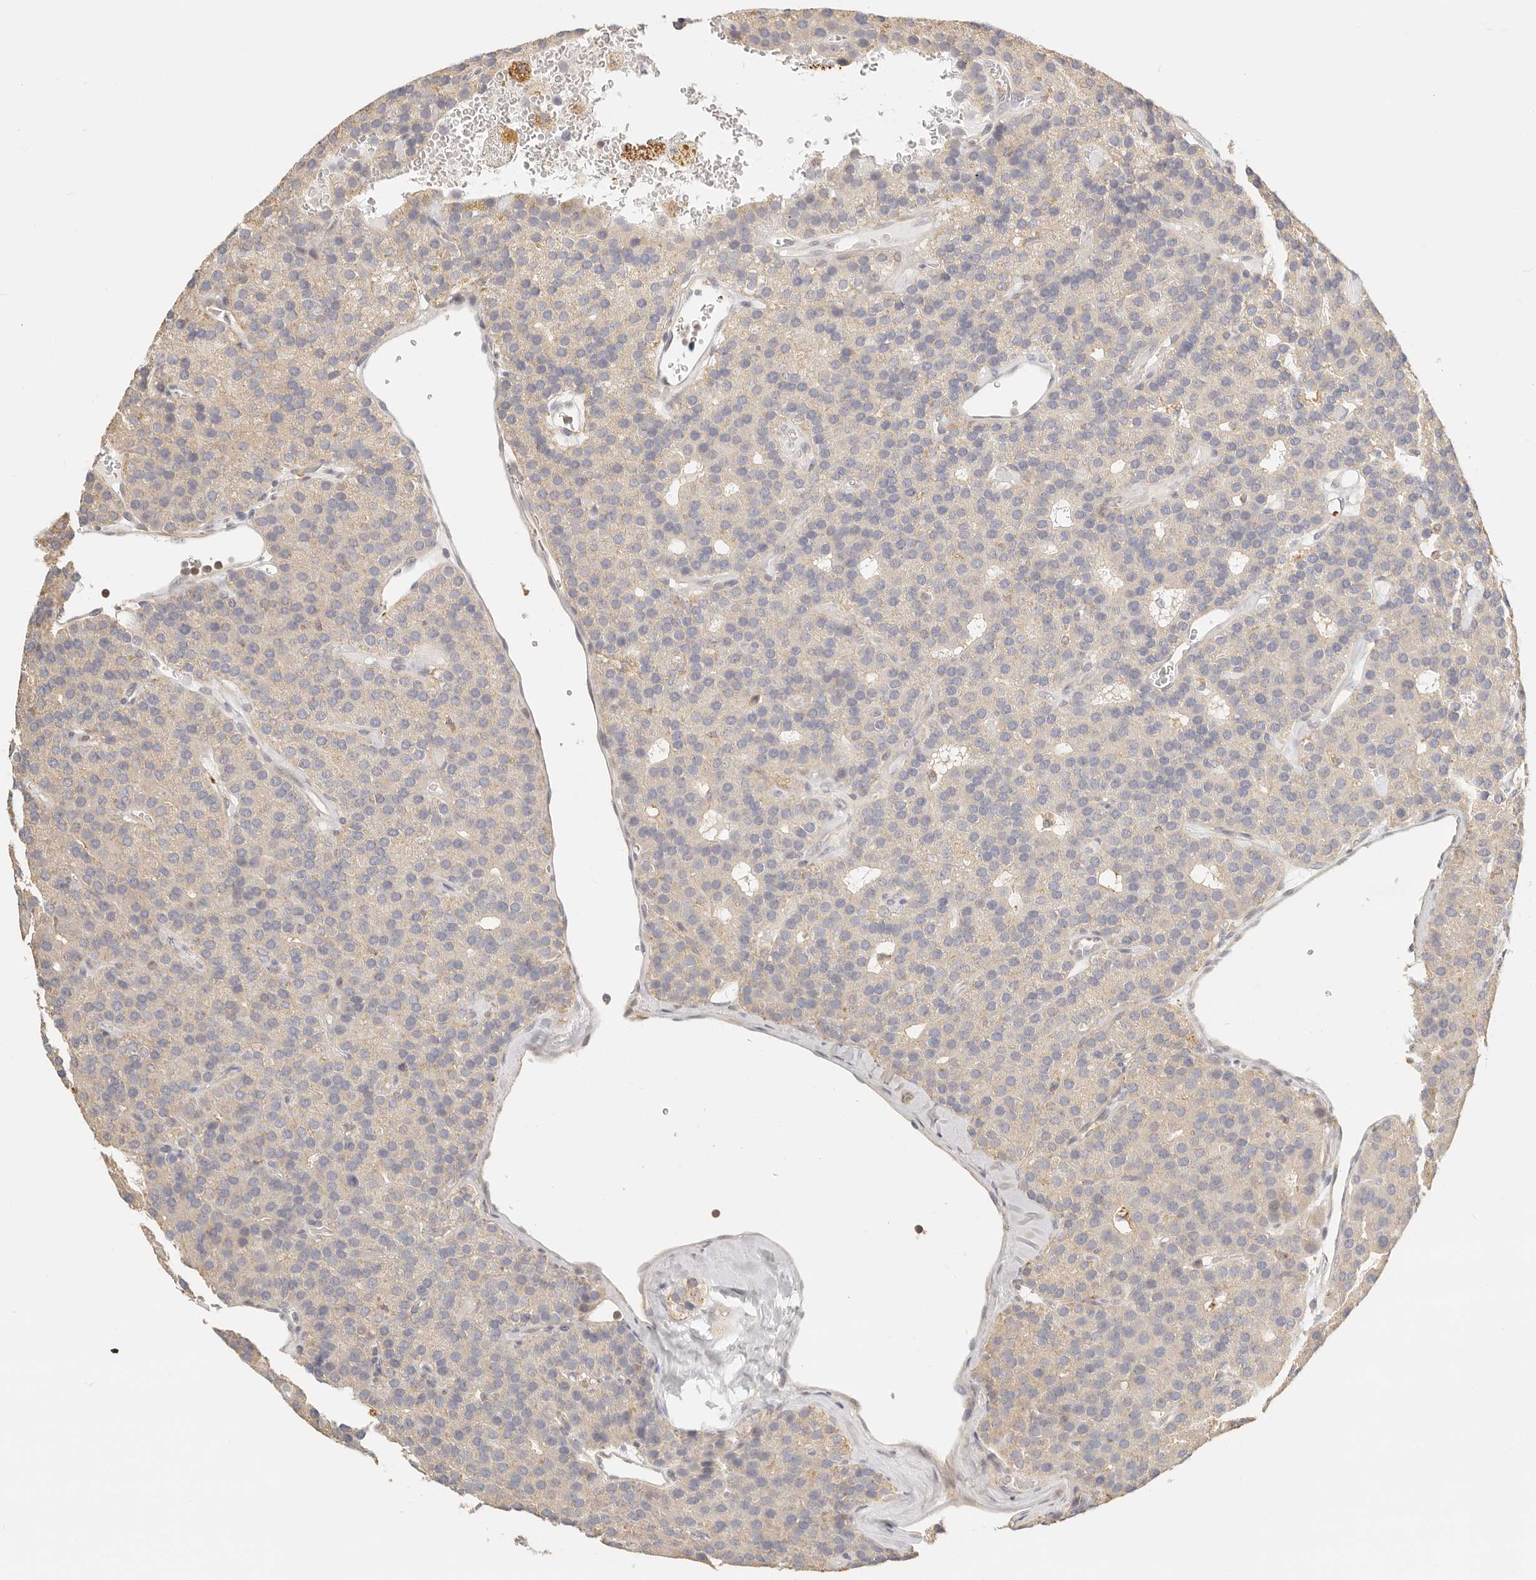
{"staining": {"intensity": "negative", "quantity": "none", "location": "none"}, "tissue": "parathyroid gland", "cell_type": "Glandular cells", "image_type": "normal", "snomed": [{"axis": "morphology", "description": "Normal tissue, NOS"}, {"axis": "morphology", "description": "Adenoma, NOS"}, {"axis": "topography", "description": "Parathyroid gland"}], "caption": "Normal parathyroid gland was stained to show a protein in brown. There is no significant positivity in glandular cells. (Immunohistochemistry, brightfield microscopy, high magnification).", "gene": "CNMD", "patient": {"sex": "female", "age": 86}}